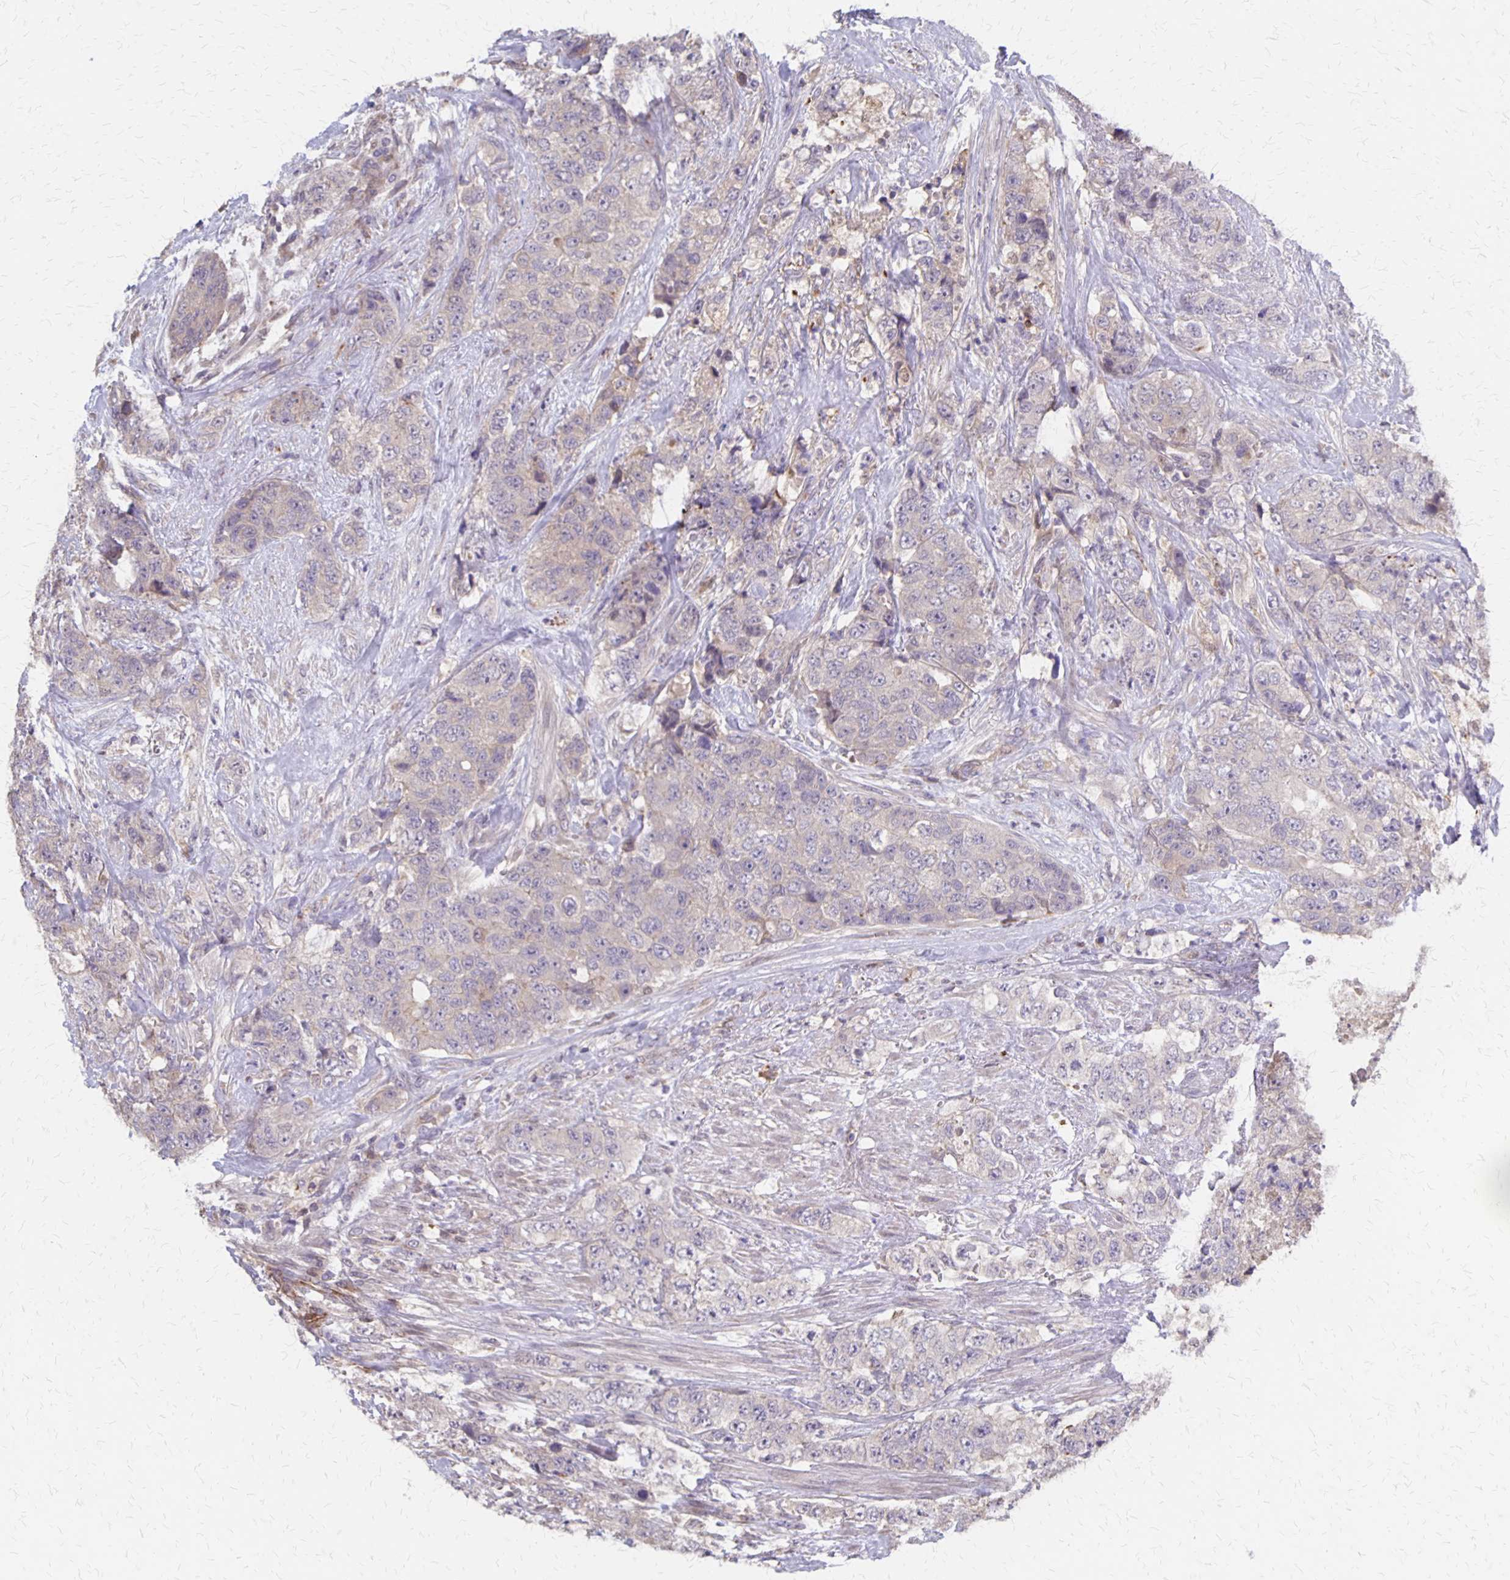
{"staining": {"intensity": "negative", "quantity": "none", "location": "none"}, "tissue": "urothelial cancer", "cell_type": "Tumor cells", "image_type": "cancer", "snomed": [{"axis": "morphology", "description": "Urothelial carcinoma, High grade"}, {"axis": "topography", "description": "Urinary bladder"}], "caption": "This is an immunohistochemistry photomicrograph of human urothelial cancer. There is no expression in tumor cells.", "gene": "NOG", "patient": {"sex": "female", "age": 78}}